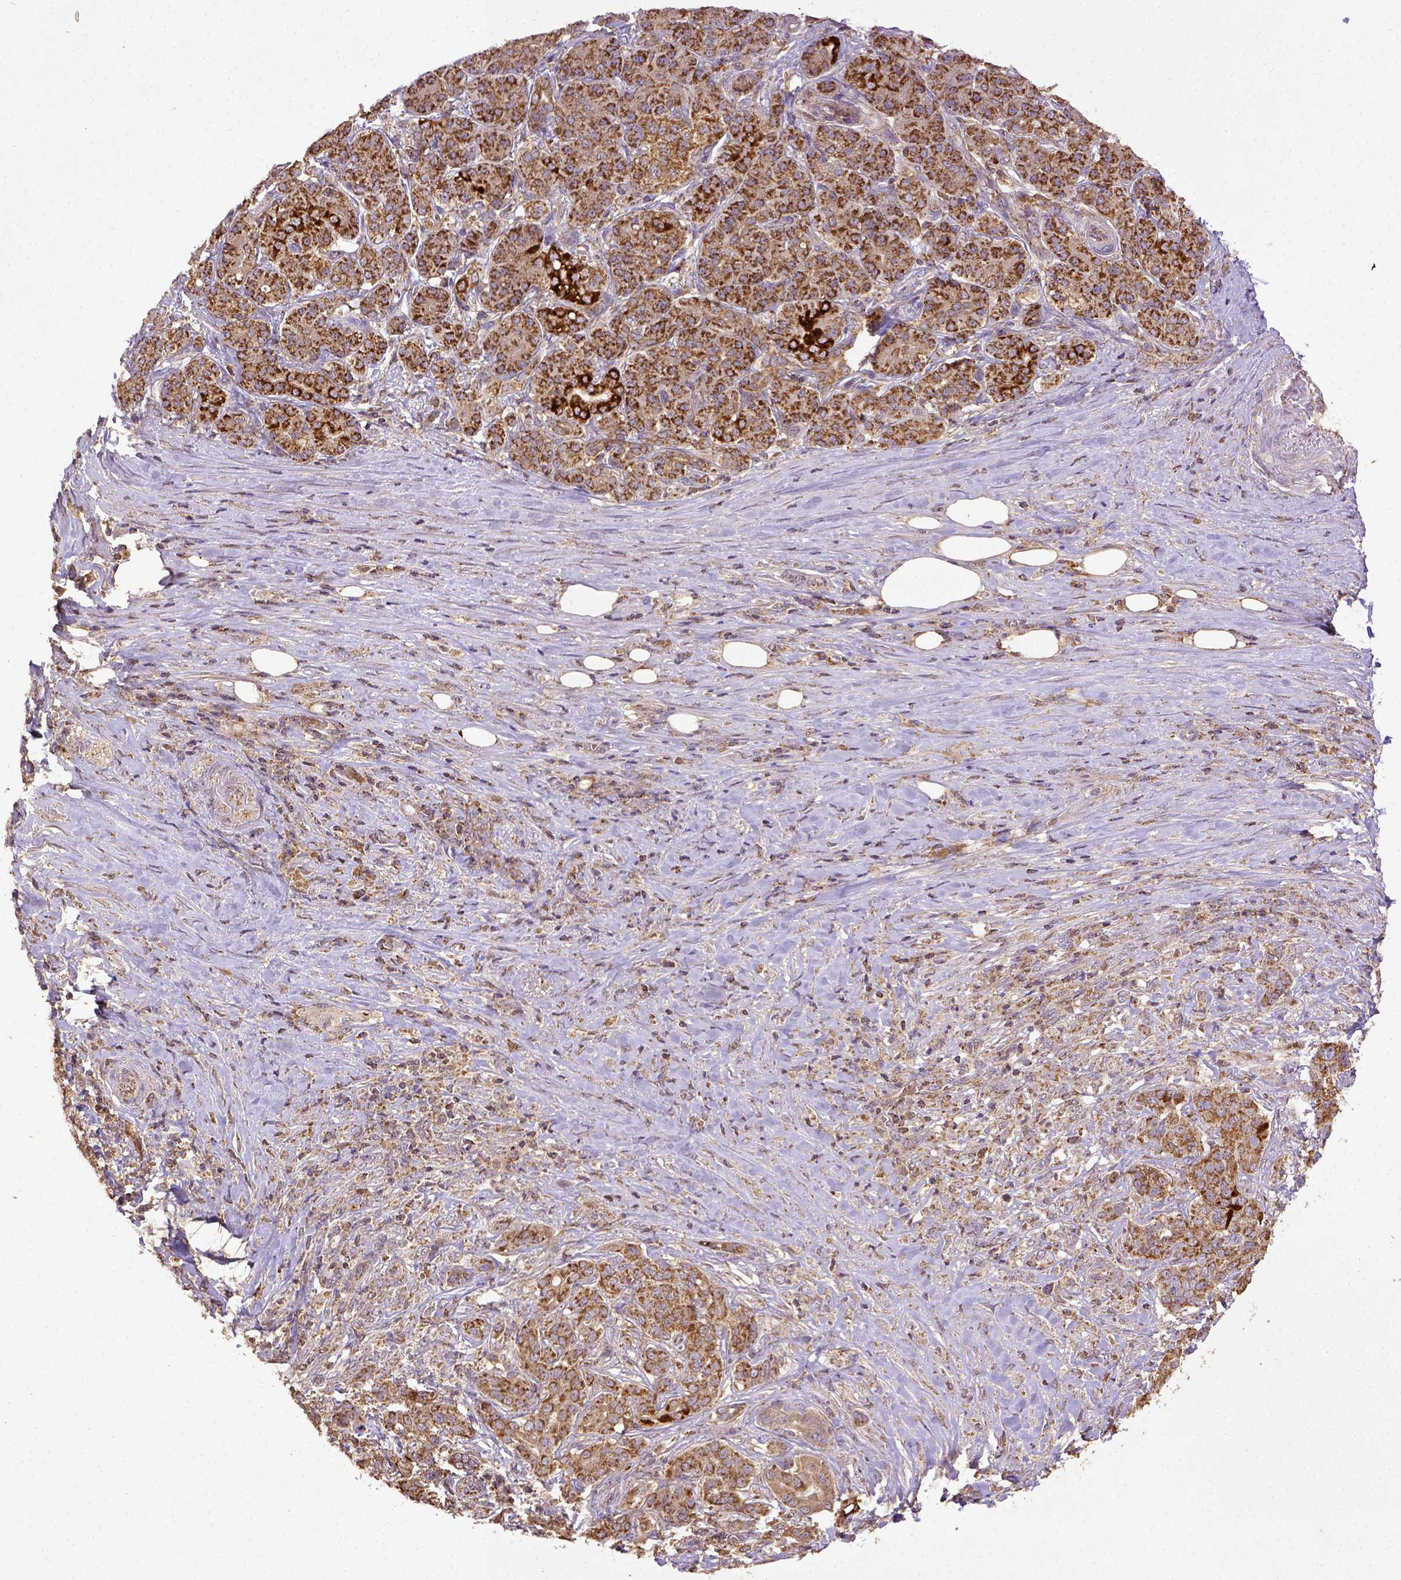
{"staining": {"intensity": "moderate", "quantity": ">75%", "location": "cytoplasmic/membranous"}, "tissue": "pancreatic cancer", "cell_type": "Tumor cells", "image_type": "cancer", "snomed": [{"axis": "morphology", "description": "Normal tissue, NOS"}, {"axis": "morphology", "description": "Inflammation, NOS"}, {"axis": "morphology", "description": "Adenocarcinoma, NOS"}, {"axis": "topography", "description": "Pancreas"}], "caption": "Tumor cells show medium levels of moderate cytoplasmic/membranous expression in approximately >75% of cells in human pancreatic cancer.", "gene": "MT-CO1", "patient": {"sex": "male", "age": 57}}